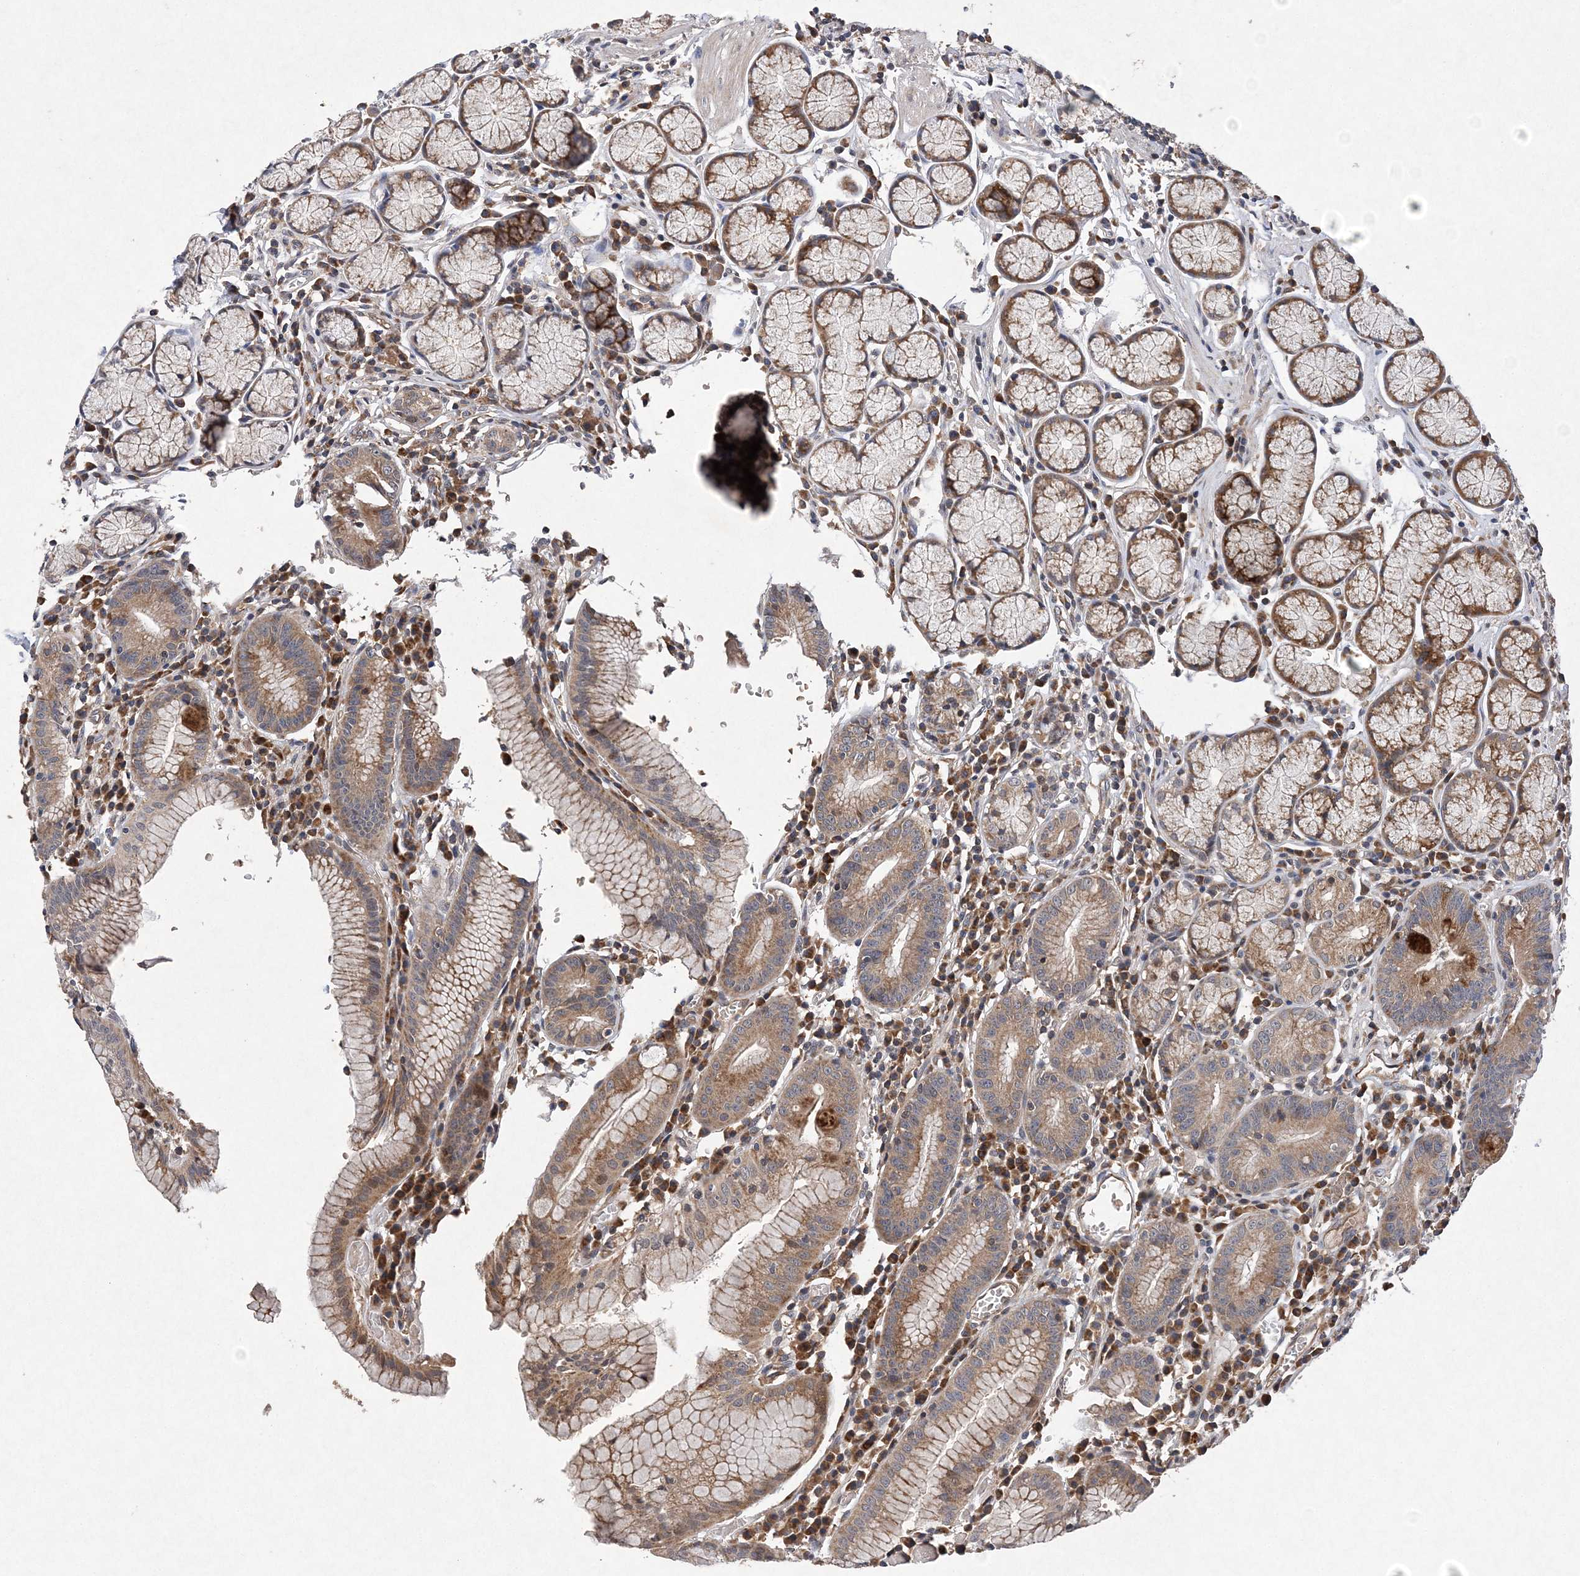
{"staining": {"intensity": "moderate", "quantity": ">75%", "location": "cytoplasmic/membranous"}, "tissue": "stomach", "cell_type": "Glandular cells", "image_type": "normal", "snomed": [{"axis": "morphology", "description": "Normal tissue, NOS"}, {"axis": "topography", "description": "Stomach"}], "caption": "A medium amount of moderate cytoplasmic/membranous positivity is appreciated in about >75% of glandular cells in benign stomach.", "gene": "PROSER1", "patient": {"sex": "male", "age": 55}}